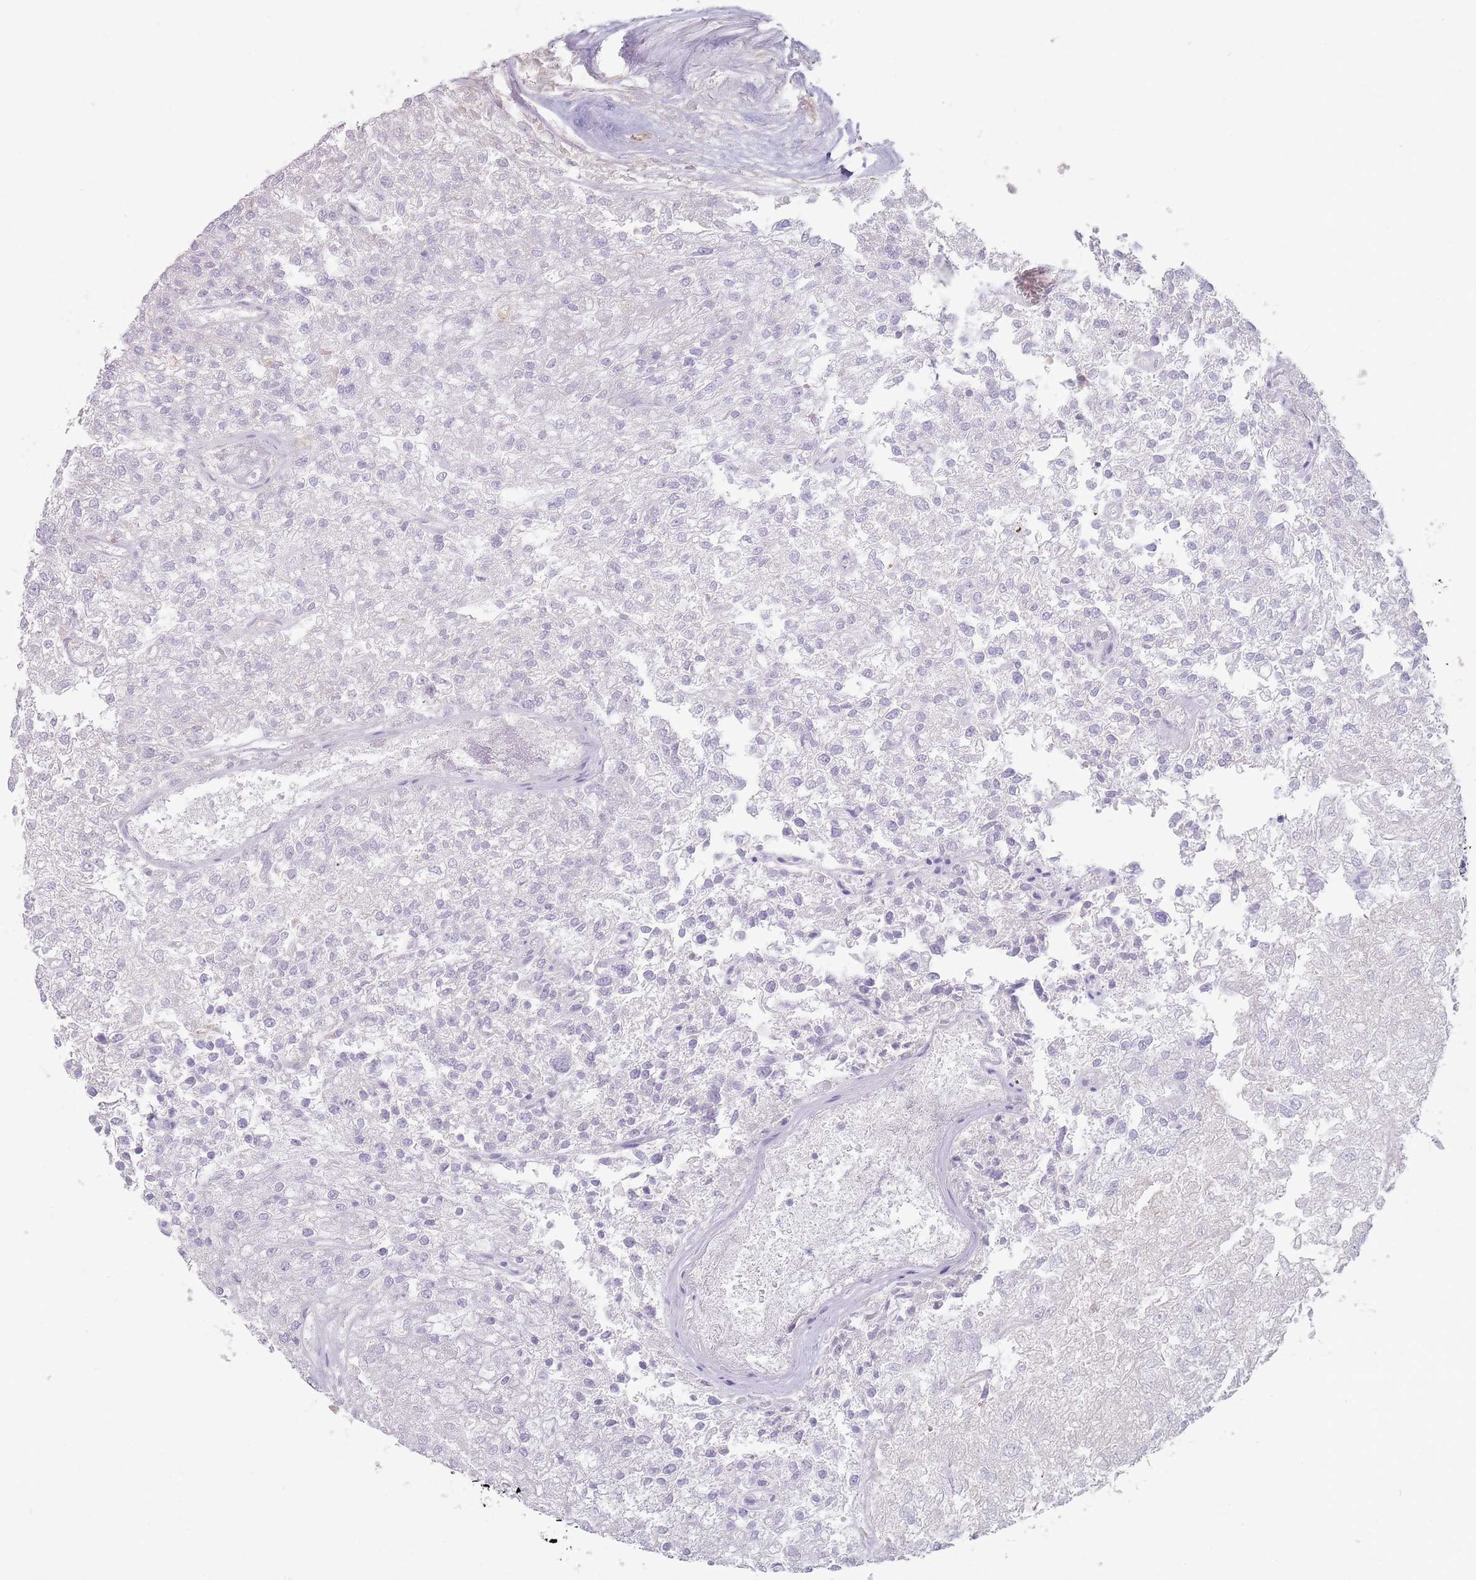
{"staining": {"intensity": "negative", "quantity": "none", "location": "none"}, "tissue": "renal cancer", "cell_type": "Tumor cells", "image_type": "cancer", "snomed": [{"axis": "morphology", "description": "Adenocarcinoma, NOS"}, {"axis": "topography", "description": "Kidney"}], "caption": "Tumor cells are negative for protein expression in human renal cancer.", "gene": "DXO", "patient": {"sex": "female", "age": 54}}